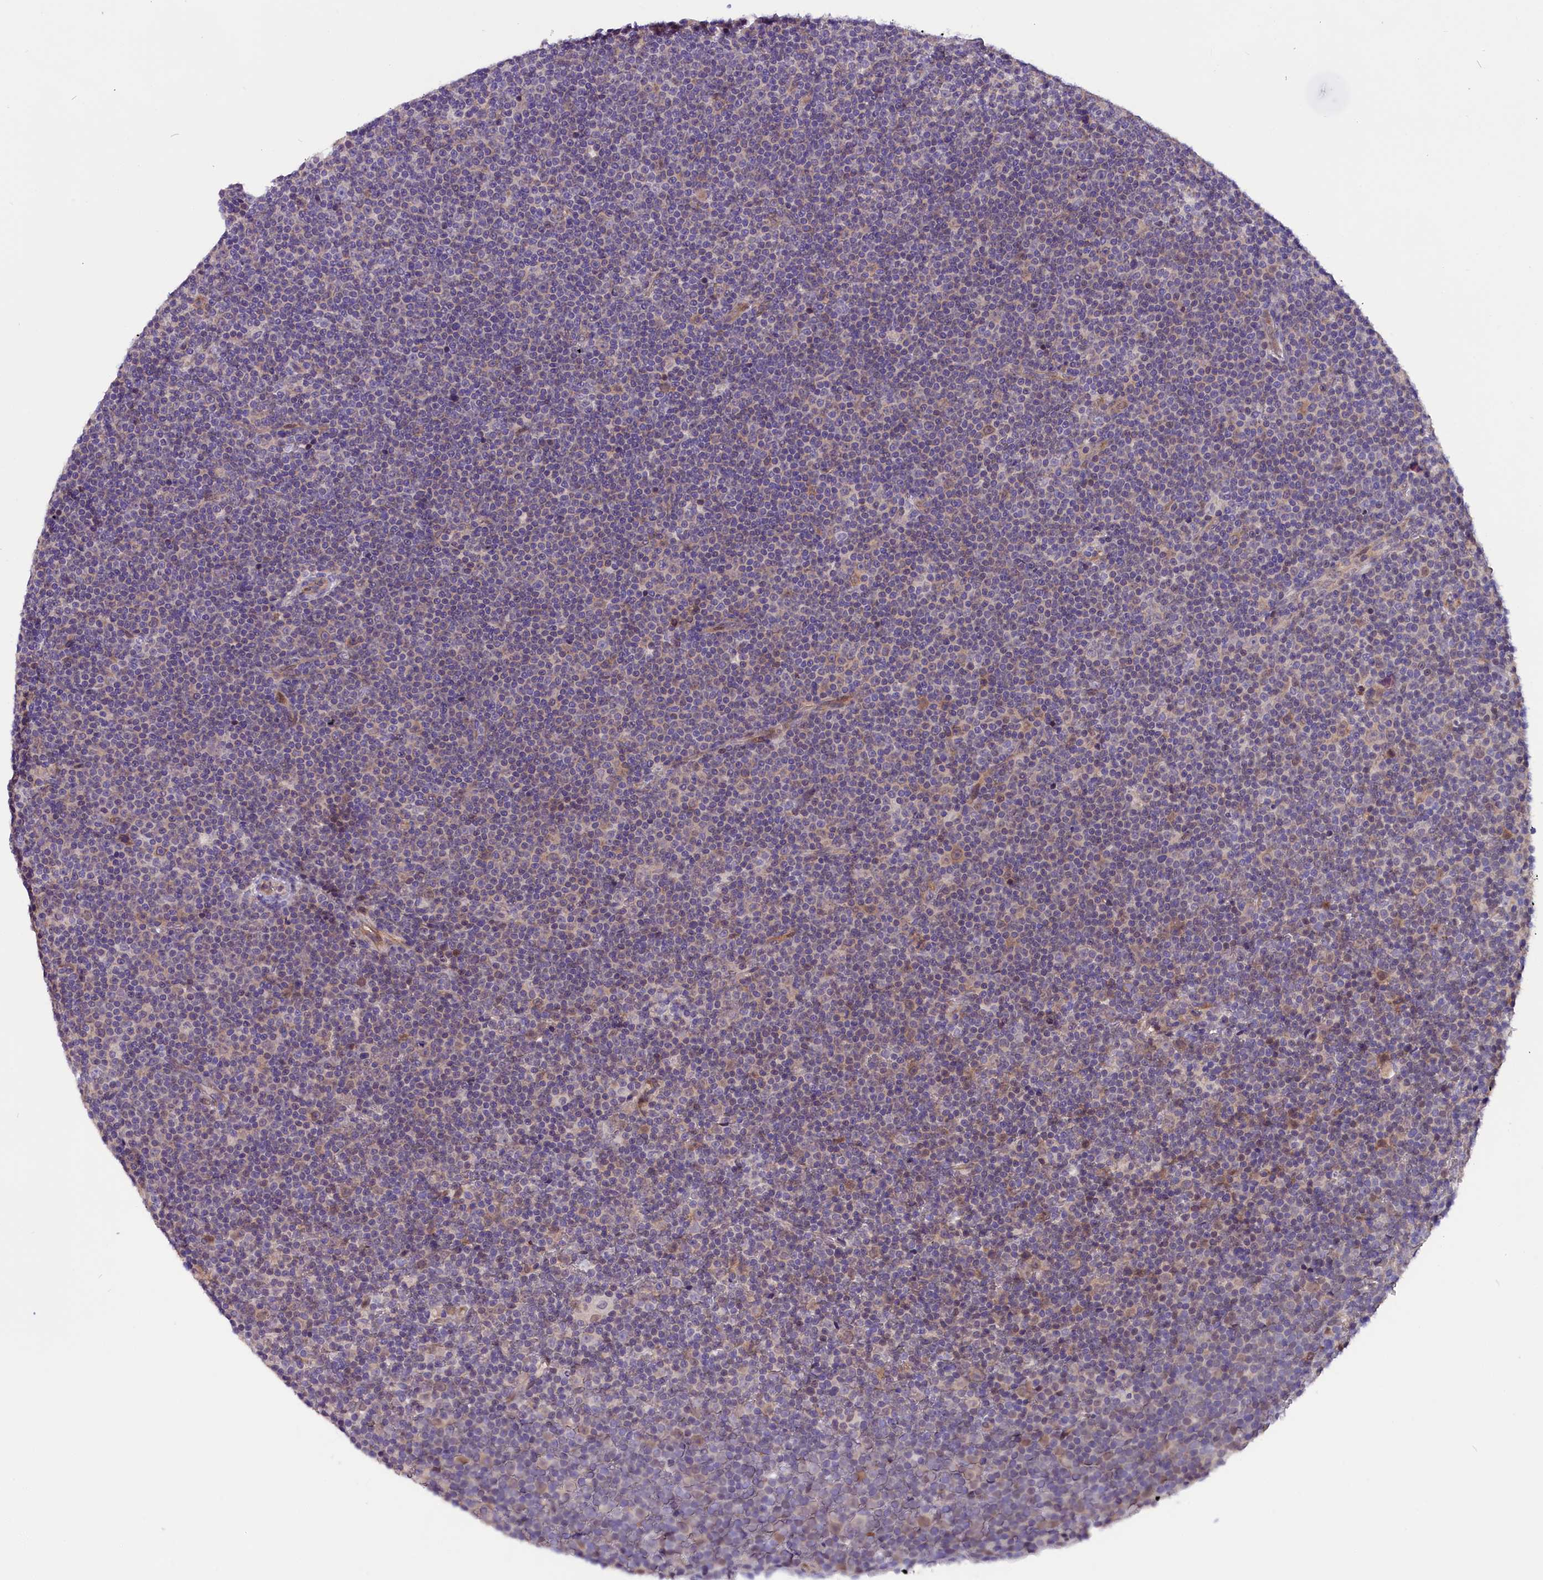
{"staining": {"intensity": "weak", "quantity": "<25%", "location": "cytoplasmic/membranous"}, "tissue": "lymphoma", "cell_type": "Tumor cells", "image_type": "cancer", "snomed": [{"axis": "morphology", "description": "Malignant lymphoma, non-Hodgkin's type, Low grade"}, {"axis": "topography", "description": "Lymph node"}], "caption": "An image of human lymphoma is negative for staining in tumor cells.", "gene": "C9orf40", "patient": {"sex": "female", "age": 67}}